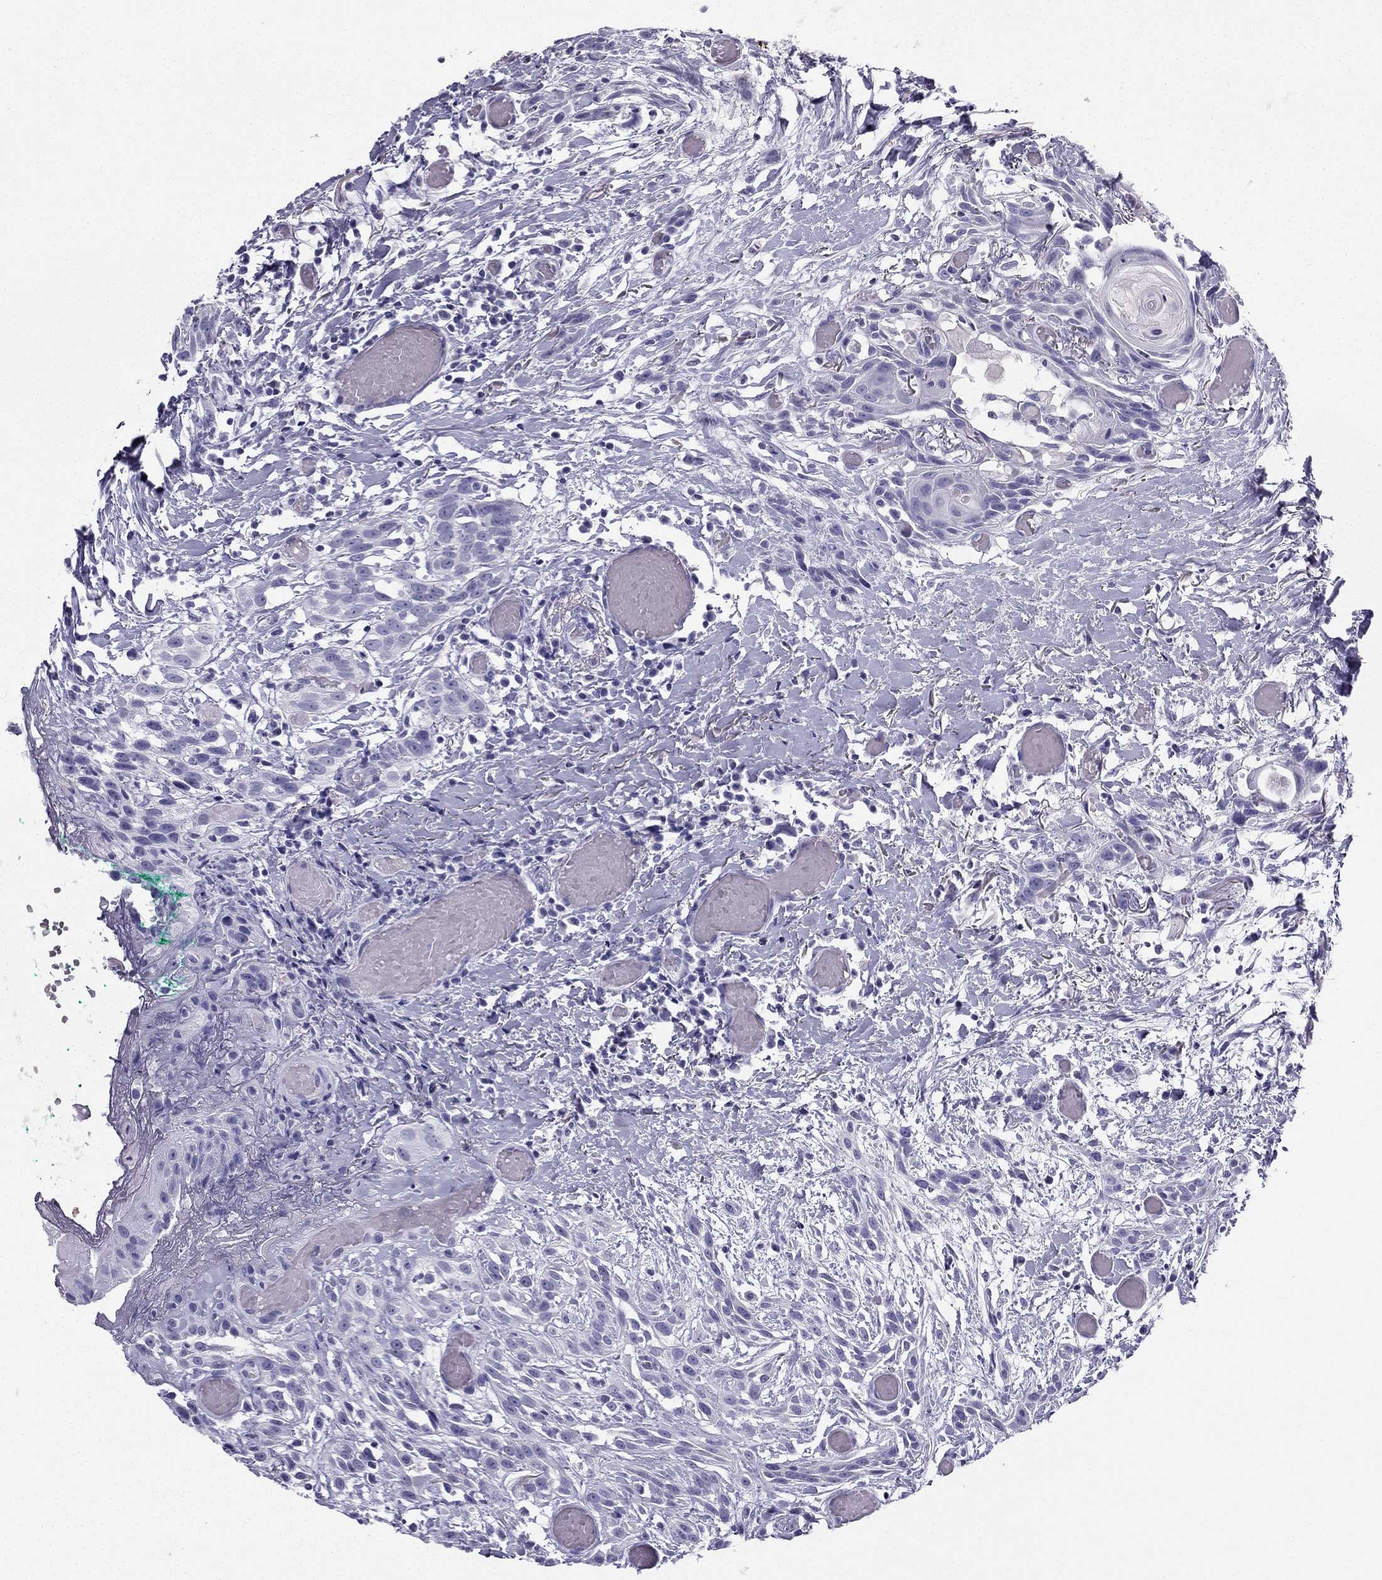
{"staining": {"intensity": "negative", "quantity": "none", "location": "none"}, "tissue": "head and neck cancer", "cell_type": "Tumor cells", "image_type": "cancer", "snomed": [{"axis": "morphology", "description": "Normal tissue, NOS"}, {"axis": "morphology", "description": "Squamous cell carcinoma, NOS"}, {"axis": "topography", "description": "Oral tissue"}, {"axis": "topography", "description": "Salivary gland"}, {"axis": "topography", "description": "Head-Neck"}], "caption": "Tumor cells show no significant protein staining in squamous cell carcinoma (head and neck).", "gene": "TFF3", "patient": {"sex": "female", "age": 62}}